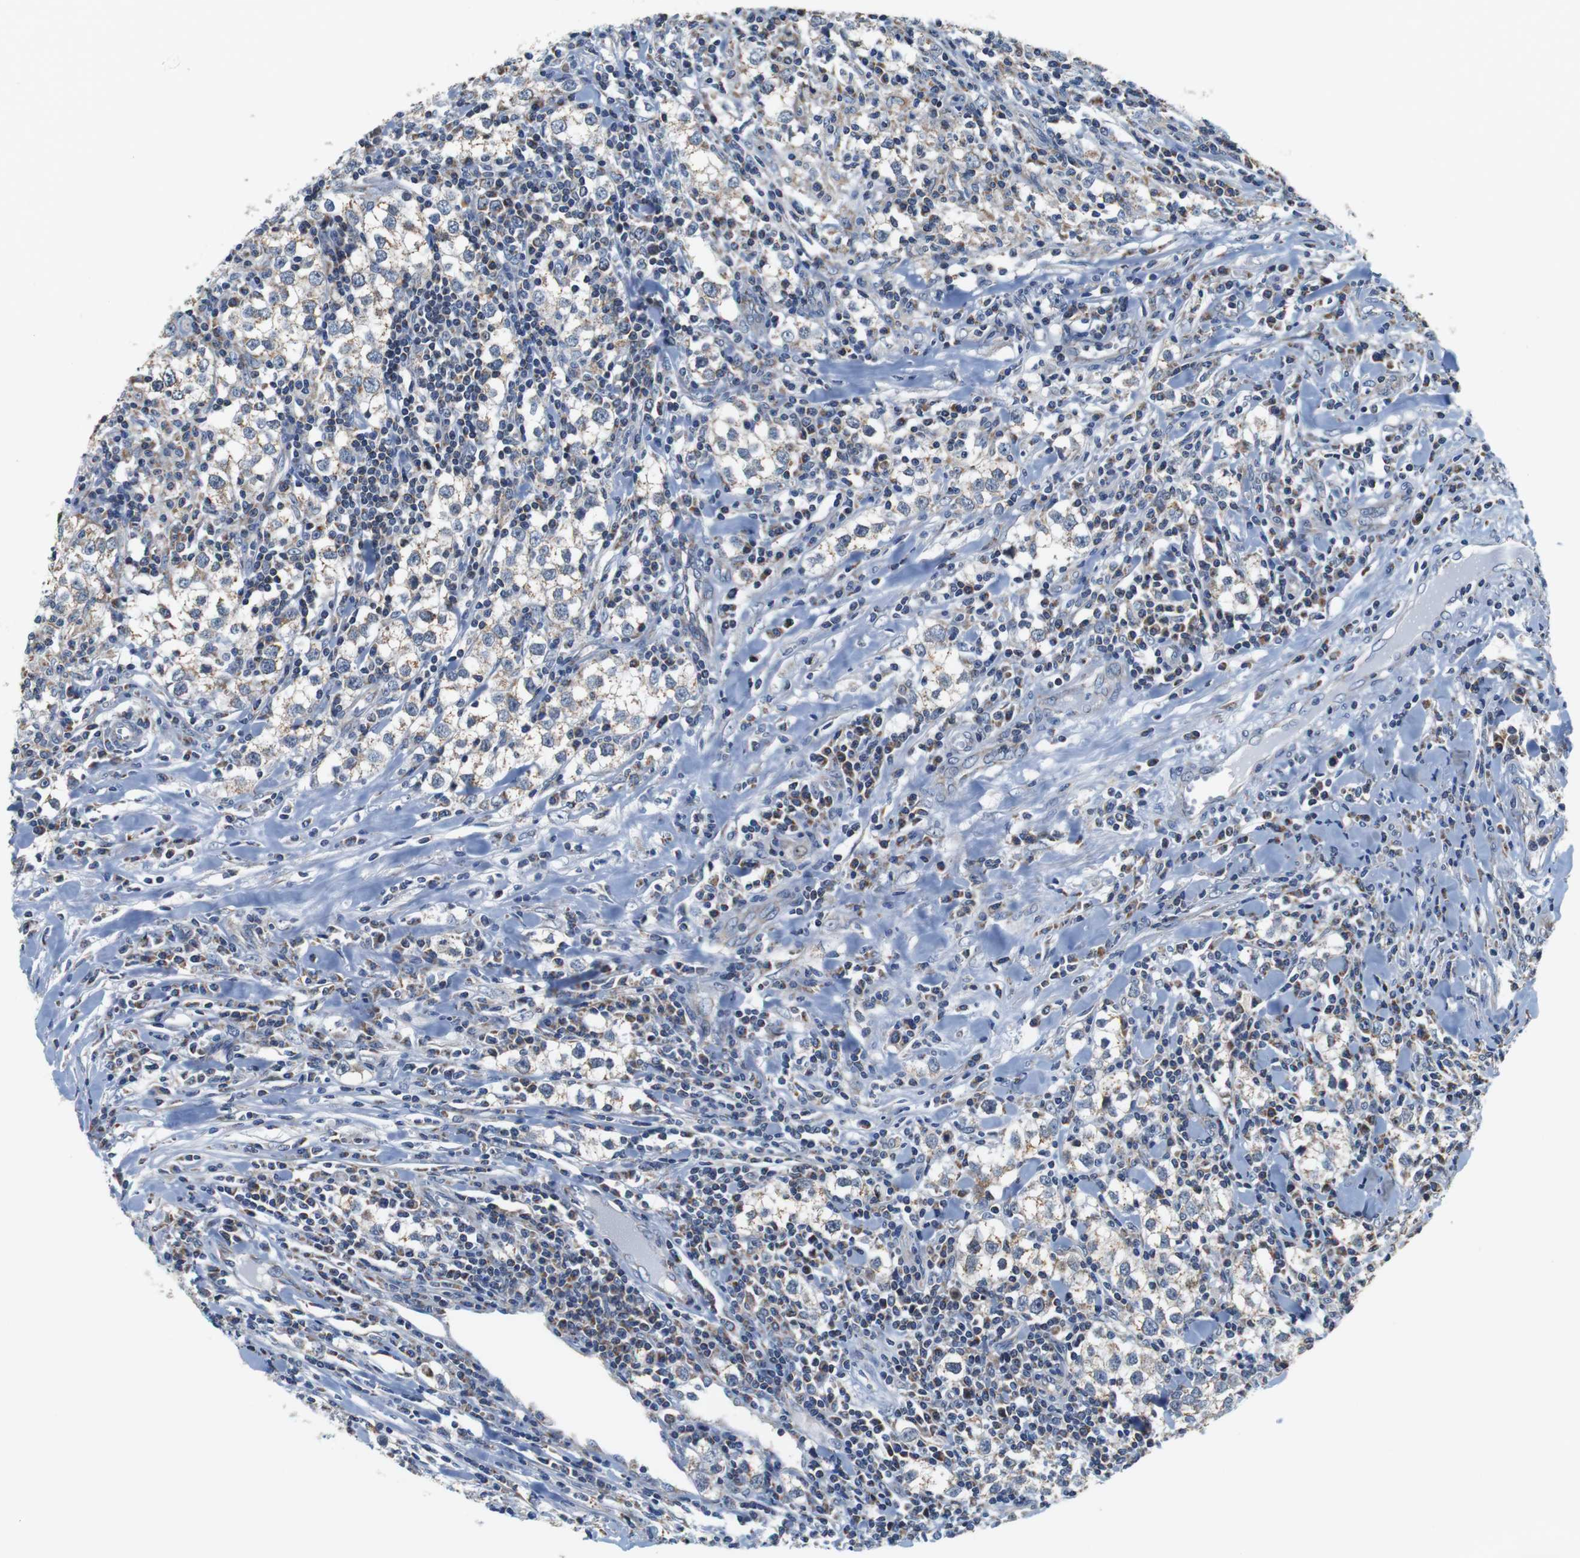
{"staining": {"intensity": "weak", "quantity": ">75%", "location": "cytoplasmic/membranous"}, "tissue": "testis cancer", "cell_type": "Tumor cells", "image_type": "cancer", "snomed": [{"axis": "morphology", "description": "Seminoma, NOS"}, {"axis": "morphology", "description": "Carcinoma, Embryonal, NOS"}, {"axis": "topography", "description": "Testis"}], "caption": "Testis cancer tissue displays weak cytoplasmic/membranous staining in approximately >75% of tumor cells Nuclei are stained in blue.", "gene": "LRP4", "patient": {"sex": "male", "age": 36}}